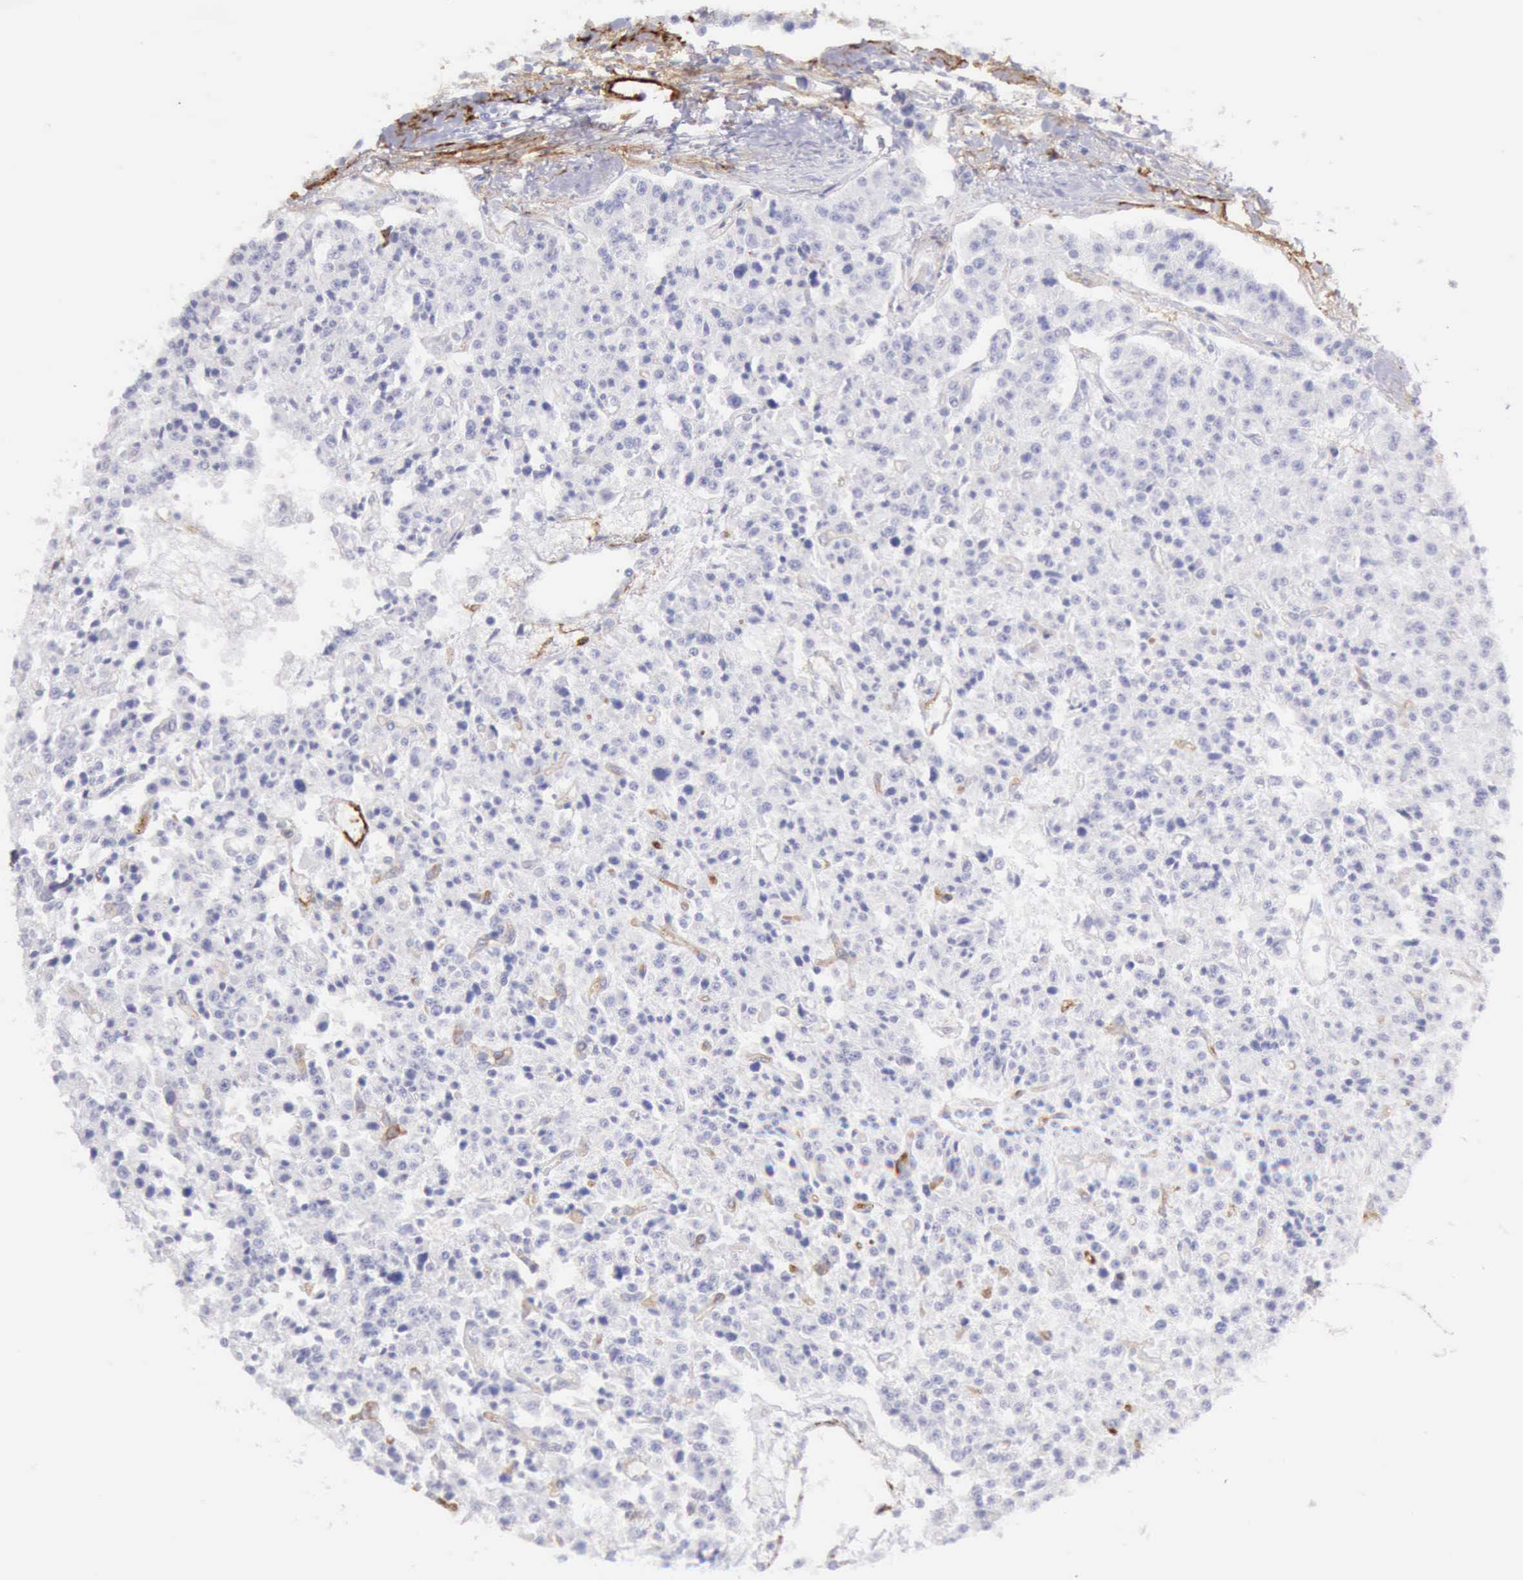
{"staining": {"intensity": "negative", "quantity": "none", "location": "none"}, "tissue": "carcinoid", "cell_type": "Tumor cells", "image_type": "cancer", "snomed": [{"axis": "morphology", "description": "Carcinoid, malignant, NOS"}, {"axis": "topography", "description": "Stomach"}], "caption": "Carcinoid (malignant) was stained to show a protein in brown. There is no significant expression in tumor cells.", "gene": "AOC3", "patient": {"sex": "female", "age": 76}}